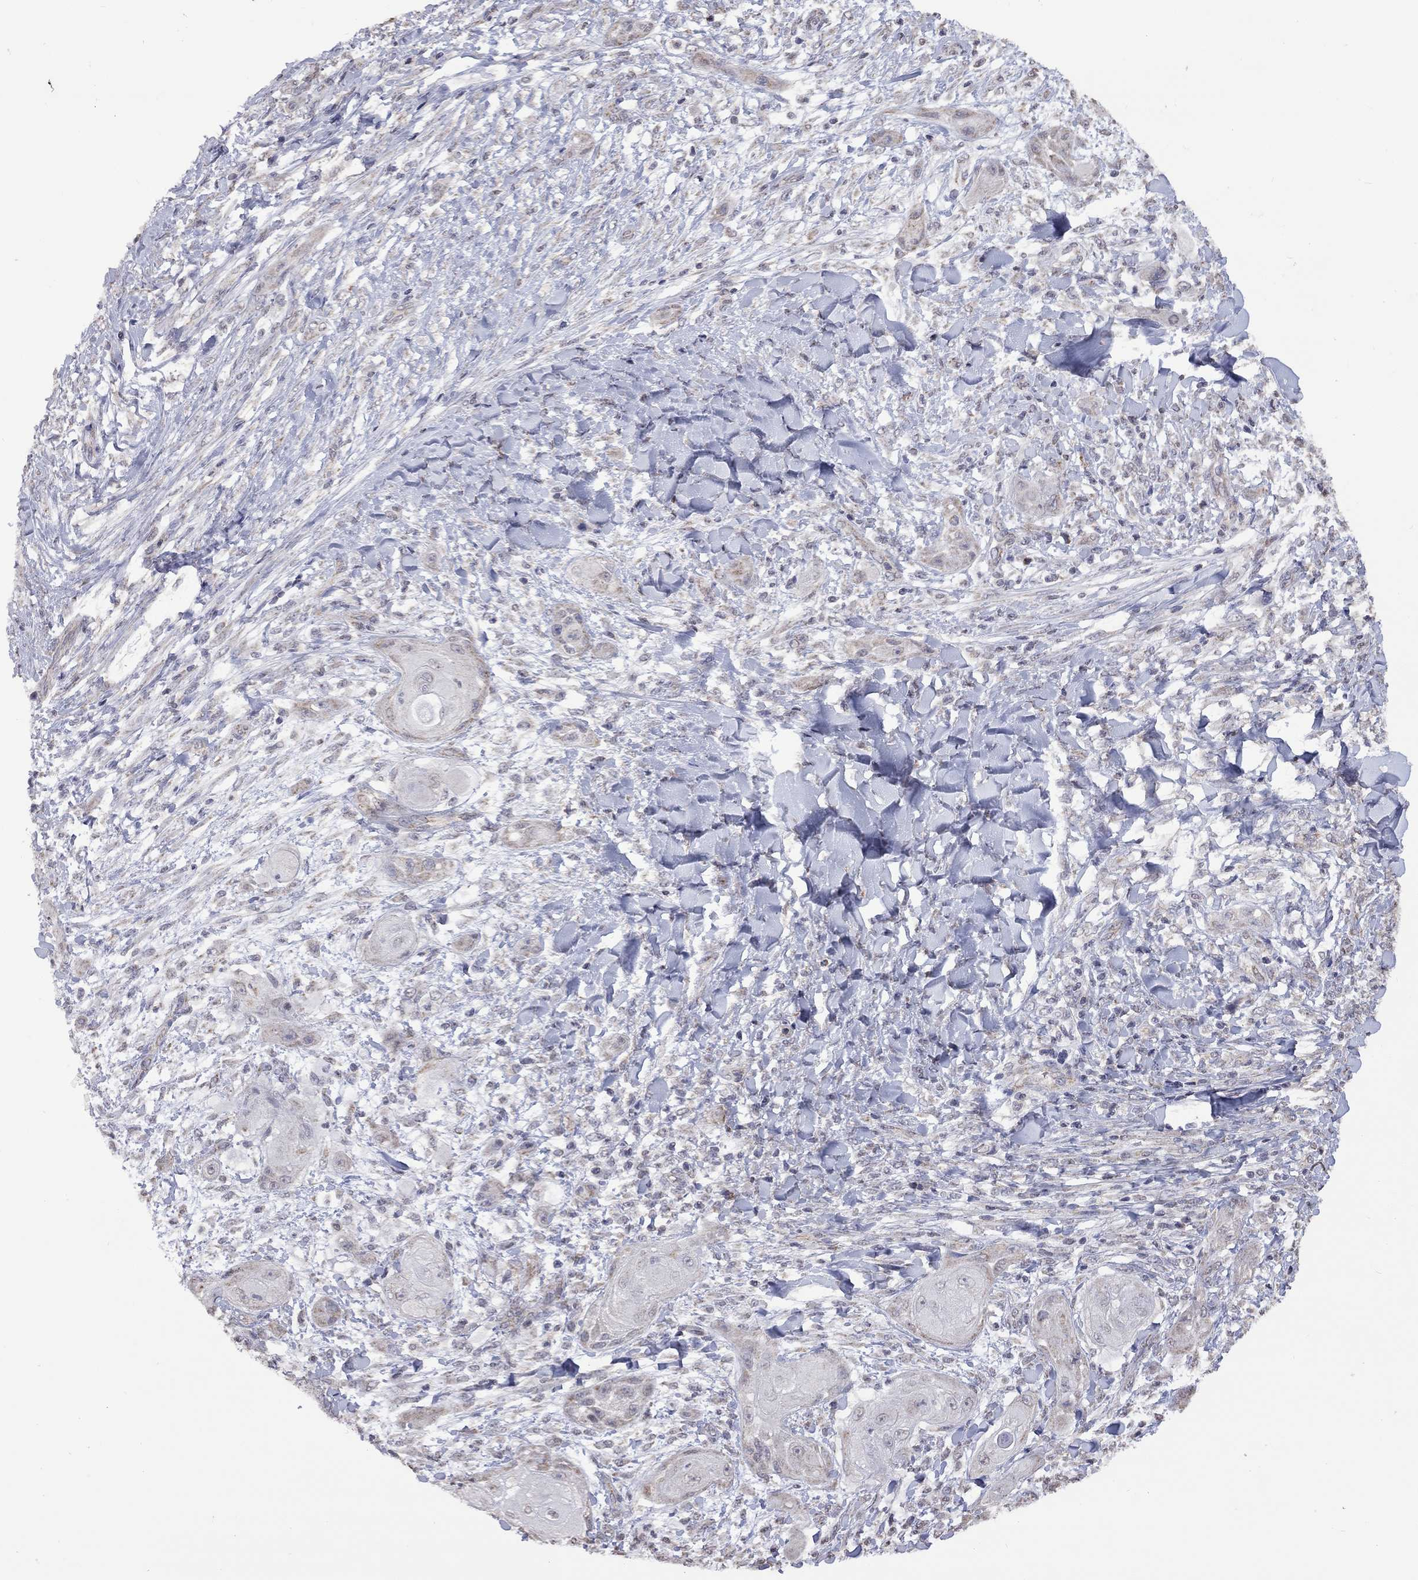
{"staining": {"intensity": "negative", "quantity": "none", "location": "none"}, "tissue": "skin cancer", "cell_type": "Tumor cells", "image_type": "cancer", "snomed": [{"axis": "morphology", "description": "Squamous cell carcinoma, NOS"}, {"axis": "topography", "description": "Skin"}], "caption": "This photomicrograph is of skin cancer (squamous cell carcinoma) stained with immunohistochemistry (IHC) to label a protein in brown with the nuclei are counter-stained blue. There is no staining in tumor cells. The staining is performed using DAB (3,3'-diaminobenzidine) brown chromogen with nuclei counter-stained in using hematoxylin.", "gene": "NDUFB1", "patient": {"sex": "male", "age": 62}}